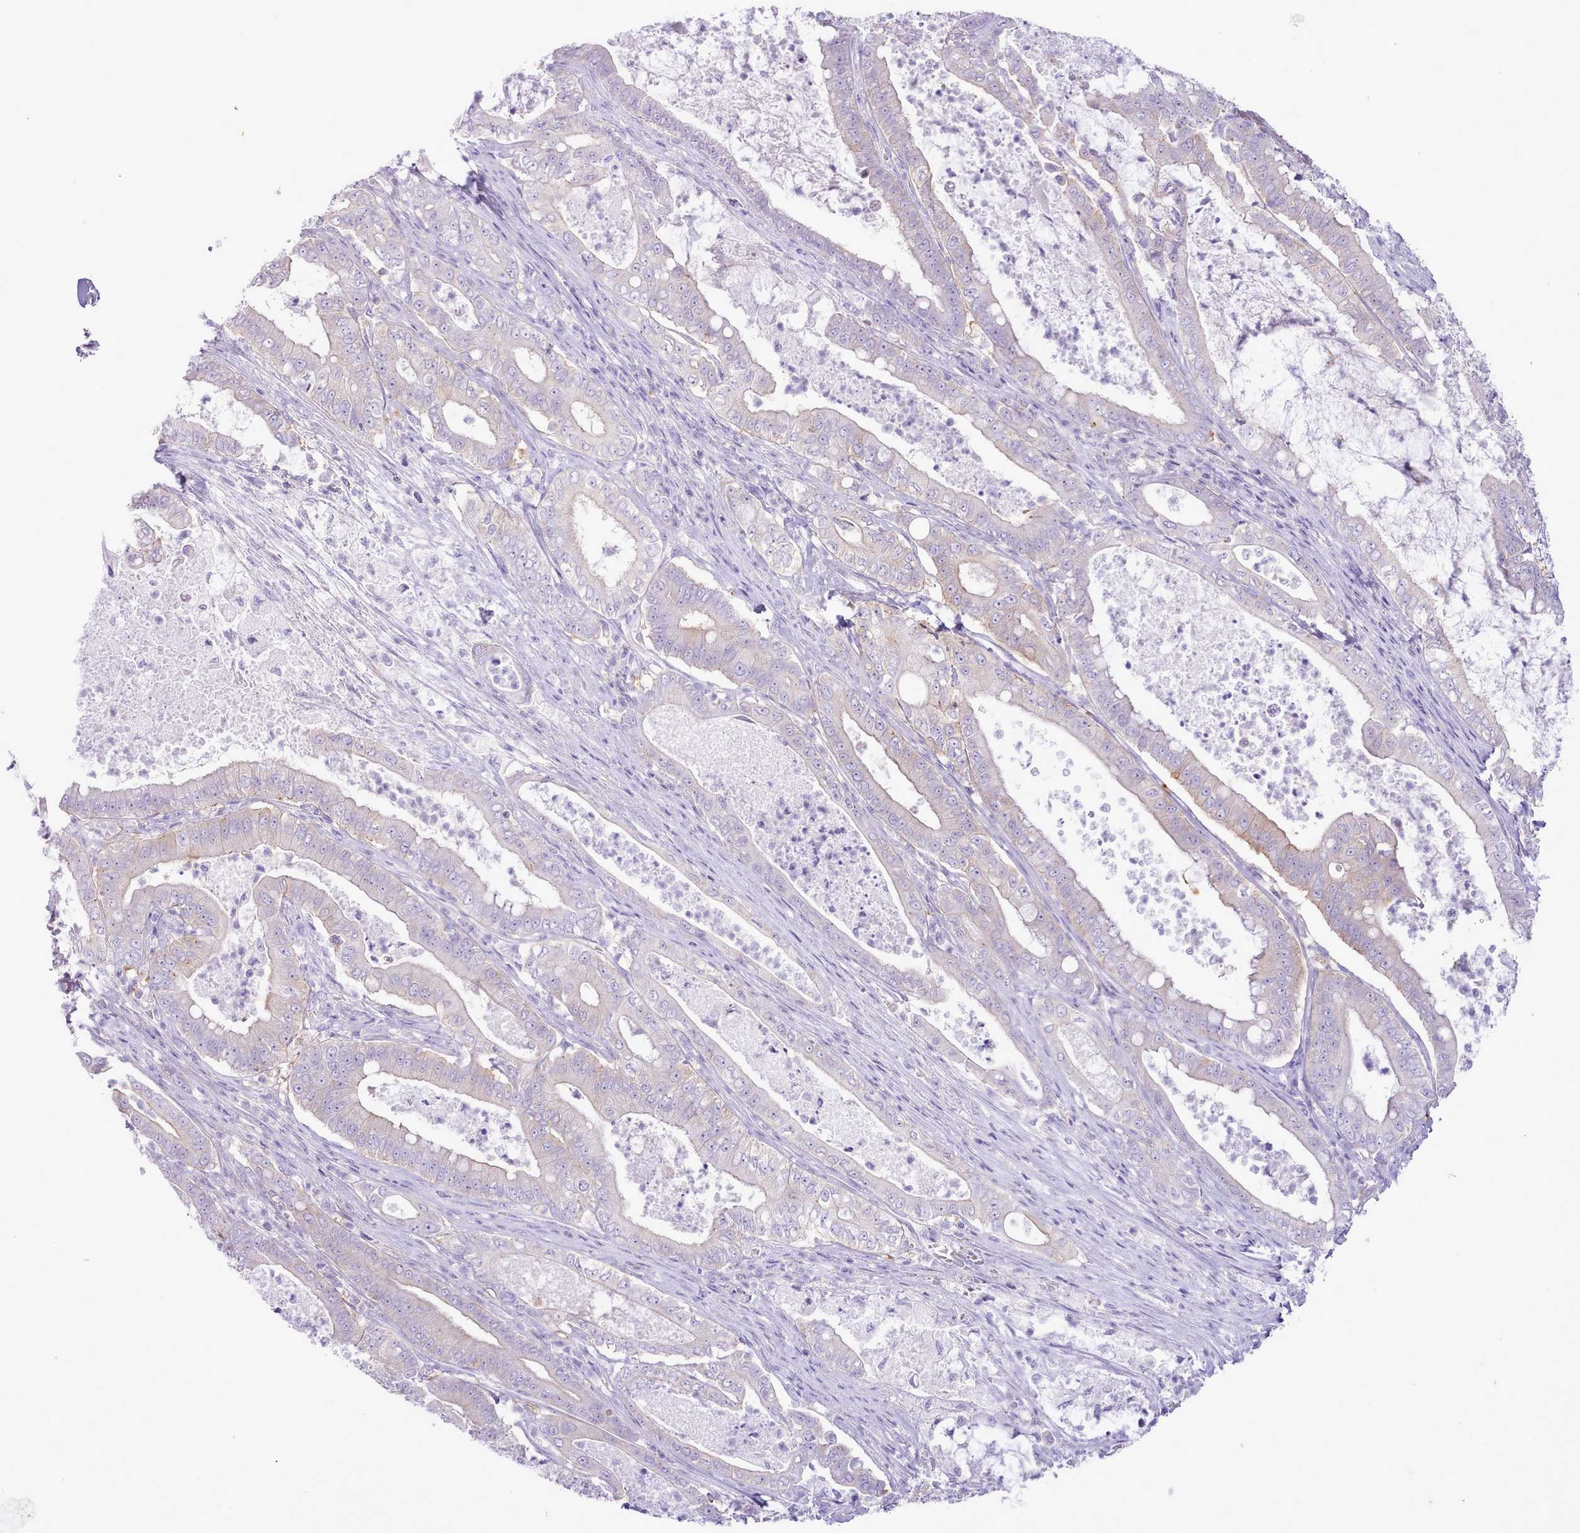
{"staining": {"intensity": "weak", "quantity": "<25%", "location": "cytoplasmic/membranous"}, "tissue": "pancreatic cancer", "cell_type": "Tumor cells", "image_type": "cancer", "snomed": [{"axis": "morphology", "description": "Adenocarcinoma, NOS"}, {"axis": "topography", "description": "Pancreas"}], "caption": "An immunohistochemistry photomicrograph of pancreatic cancer (adenocarcinoma) is shown. There is no staining in tumor cells of pancreatic cancer (adenocarcinoma). (Stains: DAB (3,3'-diaminobenzidine) immunohistochemistry (IHC) with hematoxylin counter stain, Microscopy: brightfield microscopy at high magnification).", "gene": "MDFI", "patient": {"sex": "male", "age": 71}}